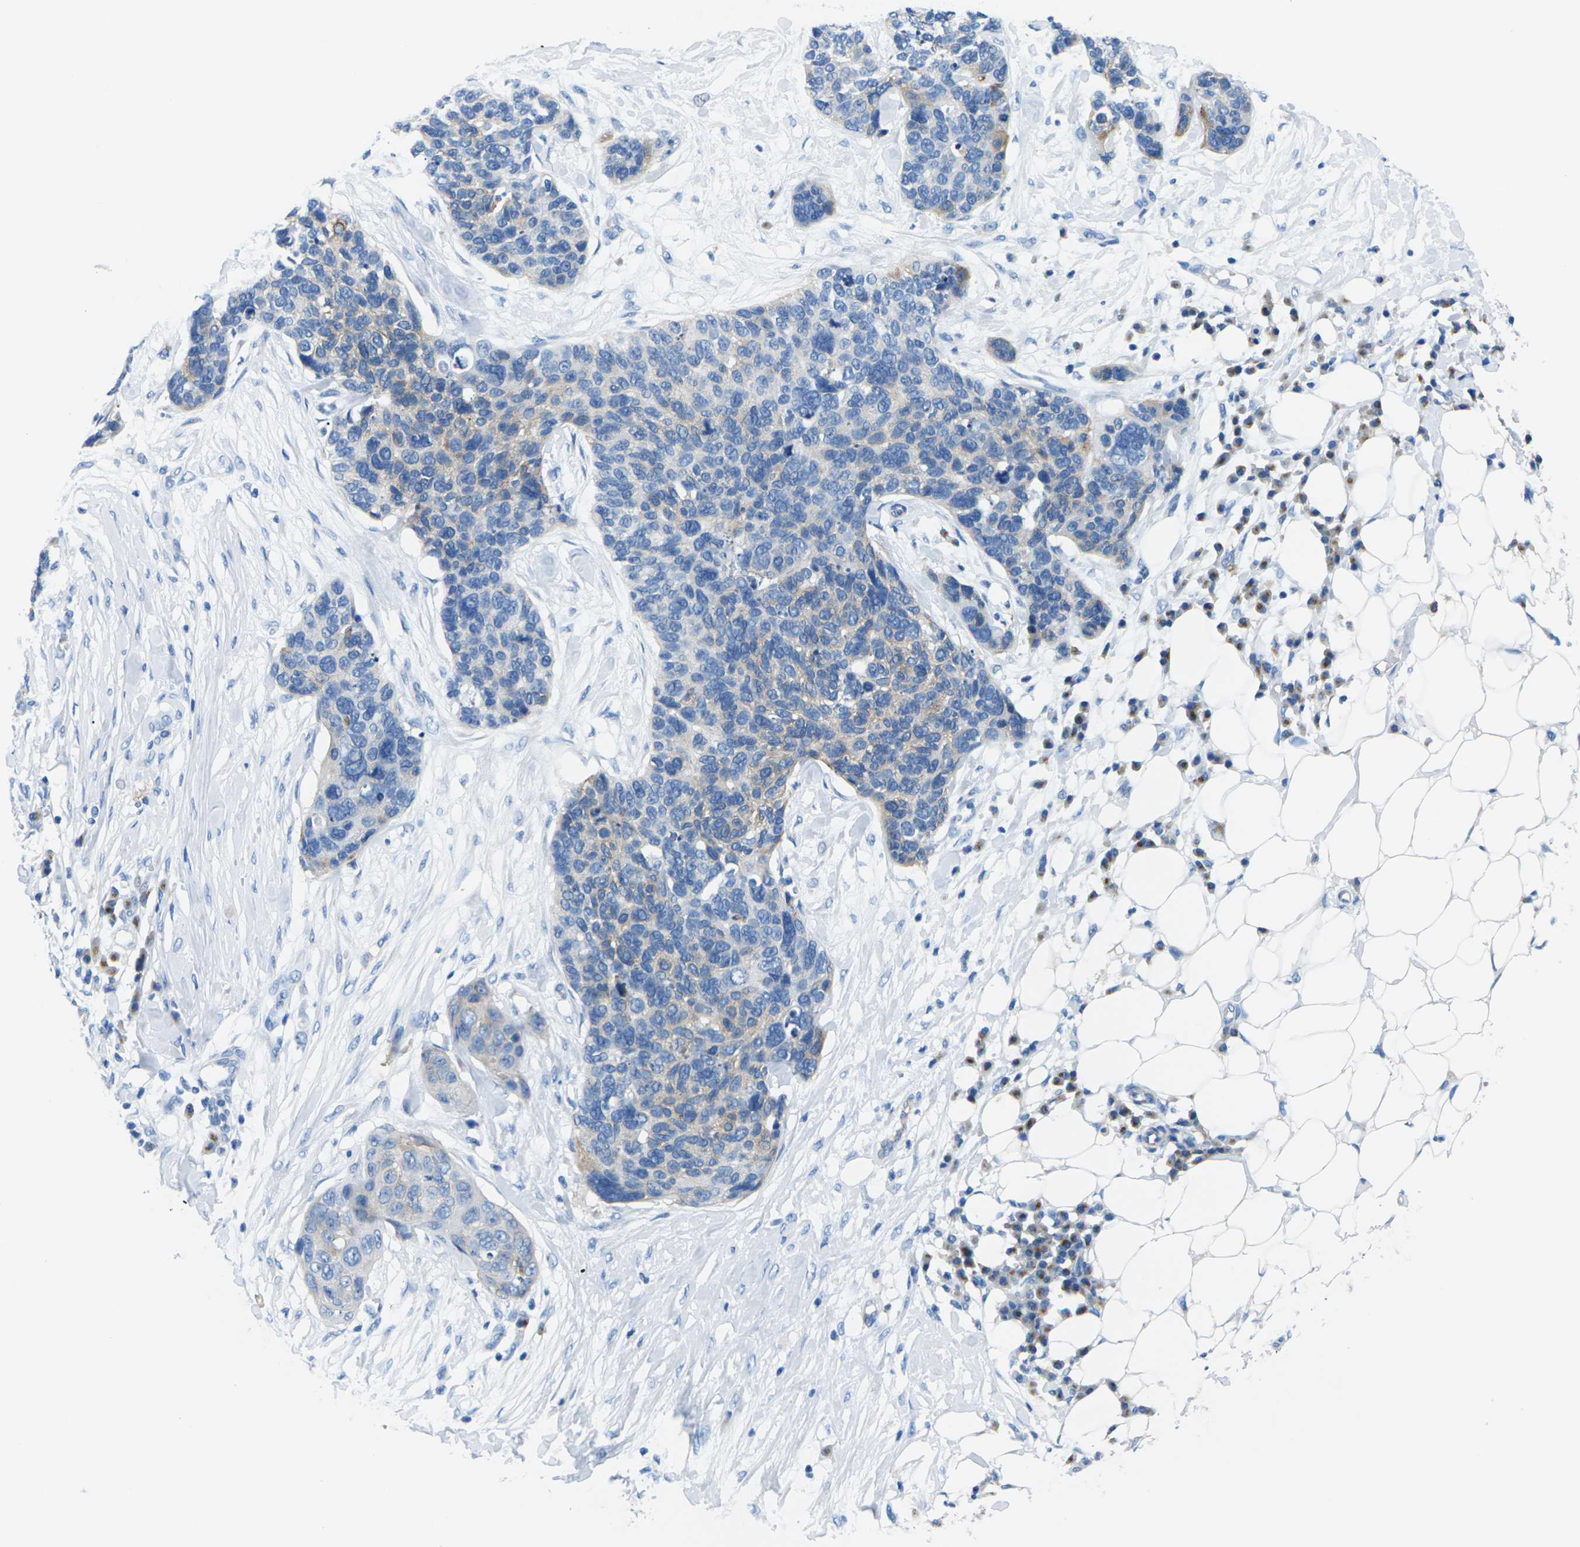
{"staining": {"intensity": "moderate", "quantity": "25%-75%", "location": "cytoplasmic/membranous"}, "tissue": "skin cancer", "cell_type": "Tumor cells", "image_type": "cancer", "snomed": [{"axis": "morphology", "description": "Squamous cell carcinoma in situ, NOS"}, {"axis": "morphology", "description": "Squamous cell carcinoma, NOS"}, {"axis": "topography", "description": "Skin"}], "caption": "This photomicrograph shows immunohistochemistry (IHC) staining of human squamous cell carcinoma (skin), with medium moderate cytoplasmic/membranous staining in about 25%-75% of tumor cells.", "gene": "SYNGR2", "patient": {"sex": "male", "age": 93}}